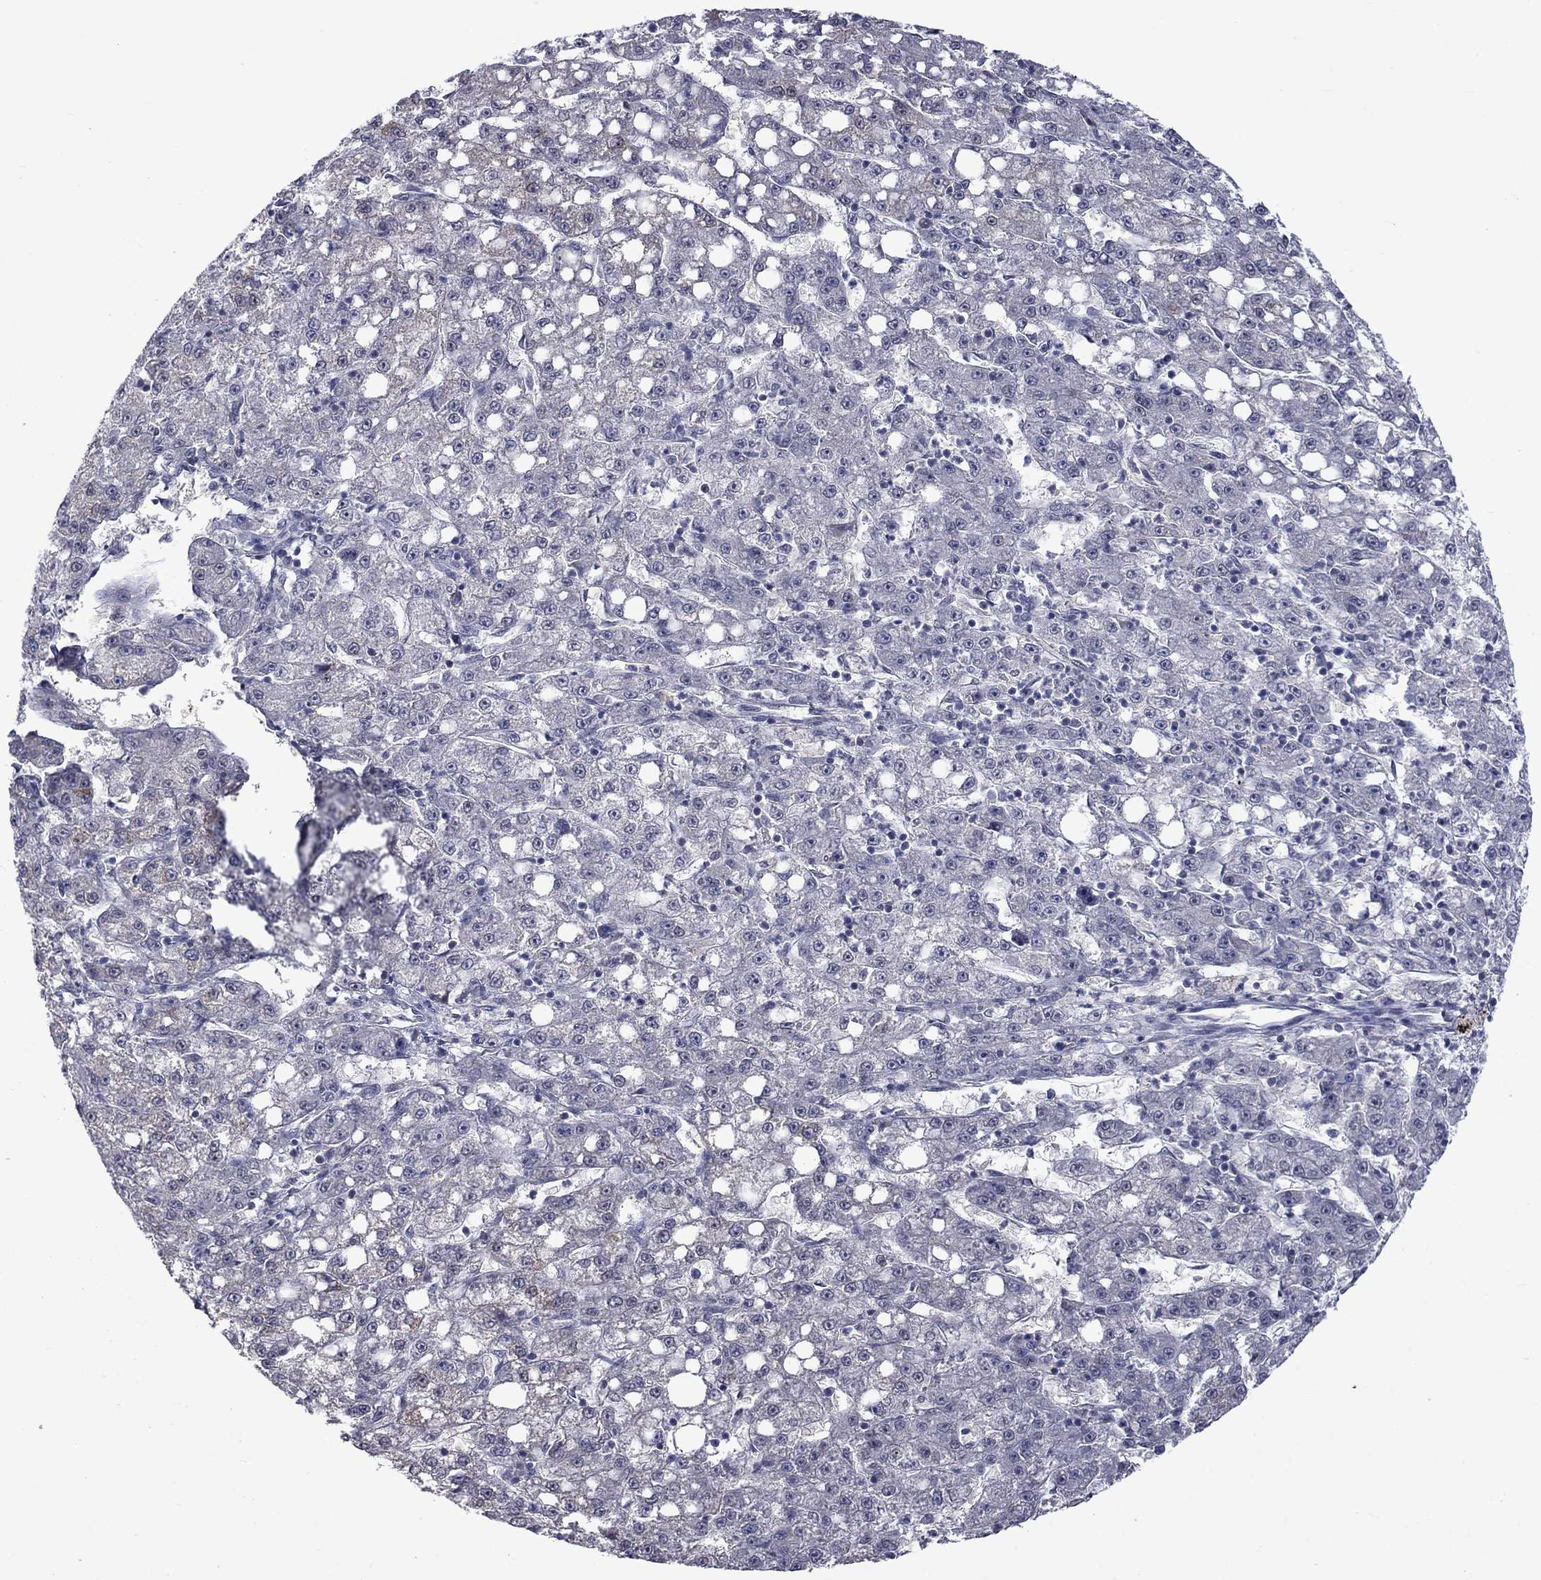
{"staining": {"intensity": "negative", "quantity": "none", "location": "none"}, "tissue": "liver cancer", "cell_type": "Tumor cells", "image_type": "cancer", "snomed": [{"axis": "morphology", "description": "Carcinoma, Hepatocellular, NOS"}, {"axis": "topography", "description": "Liver"}], "caption": "This is a image of immunohistochemistry (IHC) staining of liver cancer (hepatocellular carcinoma), which shows no staining in tumor cells.", "gene": "KCNJ16", "patient": {"sex": "female", "age": 65}}